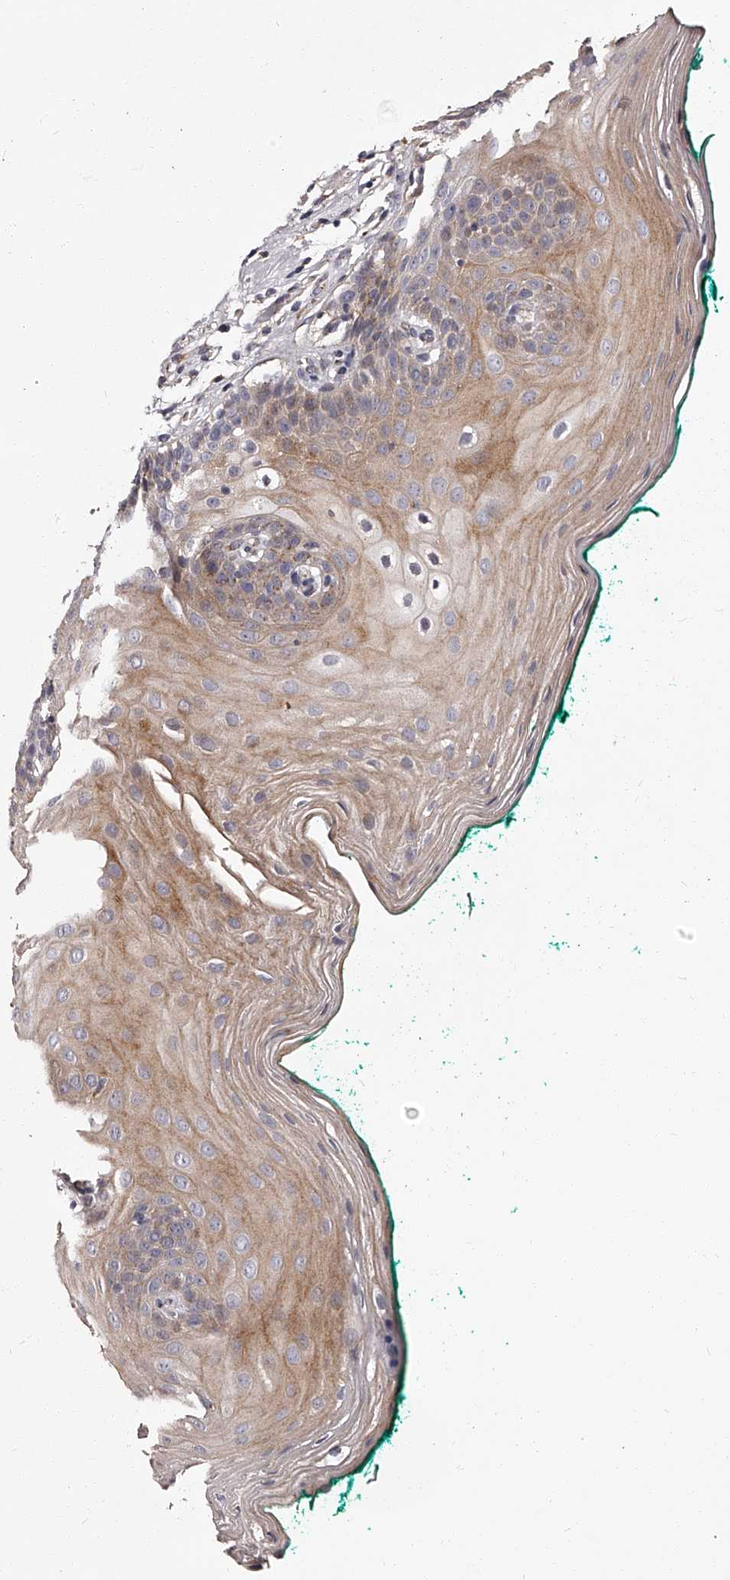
{"staining": {"intensity": "moderate", "quantity": "25%-75%", "location": "cytoplasmic/membranous"}, "tissue": "oral mucosa", "cell_type": "Squamous epithelial cells", "image_type": "normal", "snomed": [{"axis": "morphology", "description": "Normal tissue, NOS"}, {"axis": "topography", "description": "Oral tissue"}], "caption": "The image demonstrates immunohistochemical staining of benign oral mucosa. There is moderate cytoplasmic/membranous expression is appreciated in about 25%-75% of squamous epithelial cells. The staining was performed using DAB (3,3'-diaminobenzidine) to visualize the protein expression in brown, while the nuclei were stained in blue with hematoxylin (Magnification: 20x).", "gene": "RSC1A1", "patient": {"sex": "male", "age": 58}}